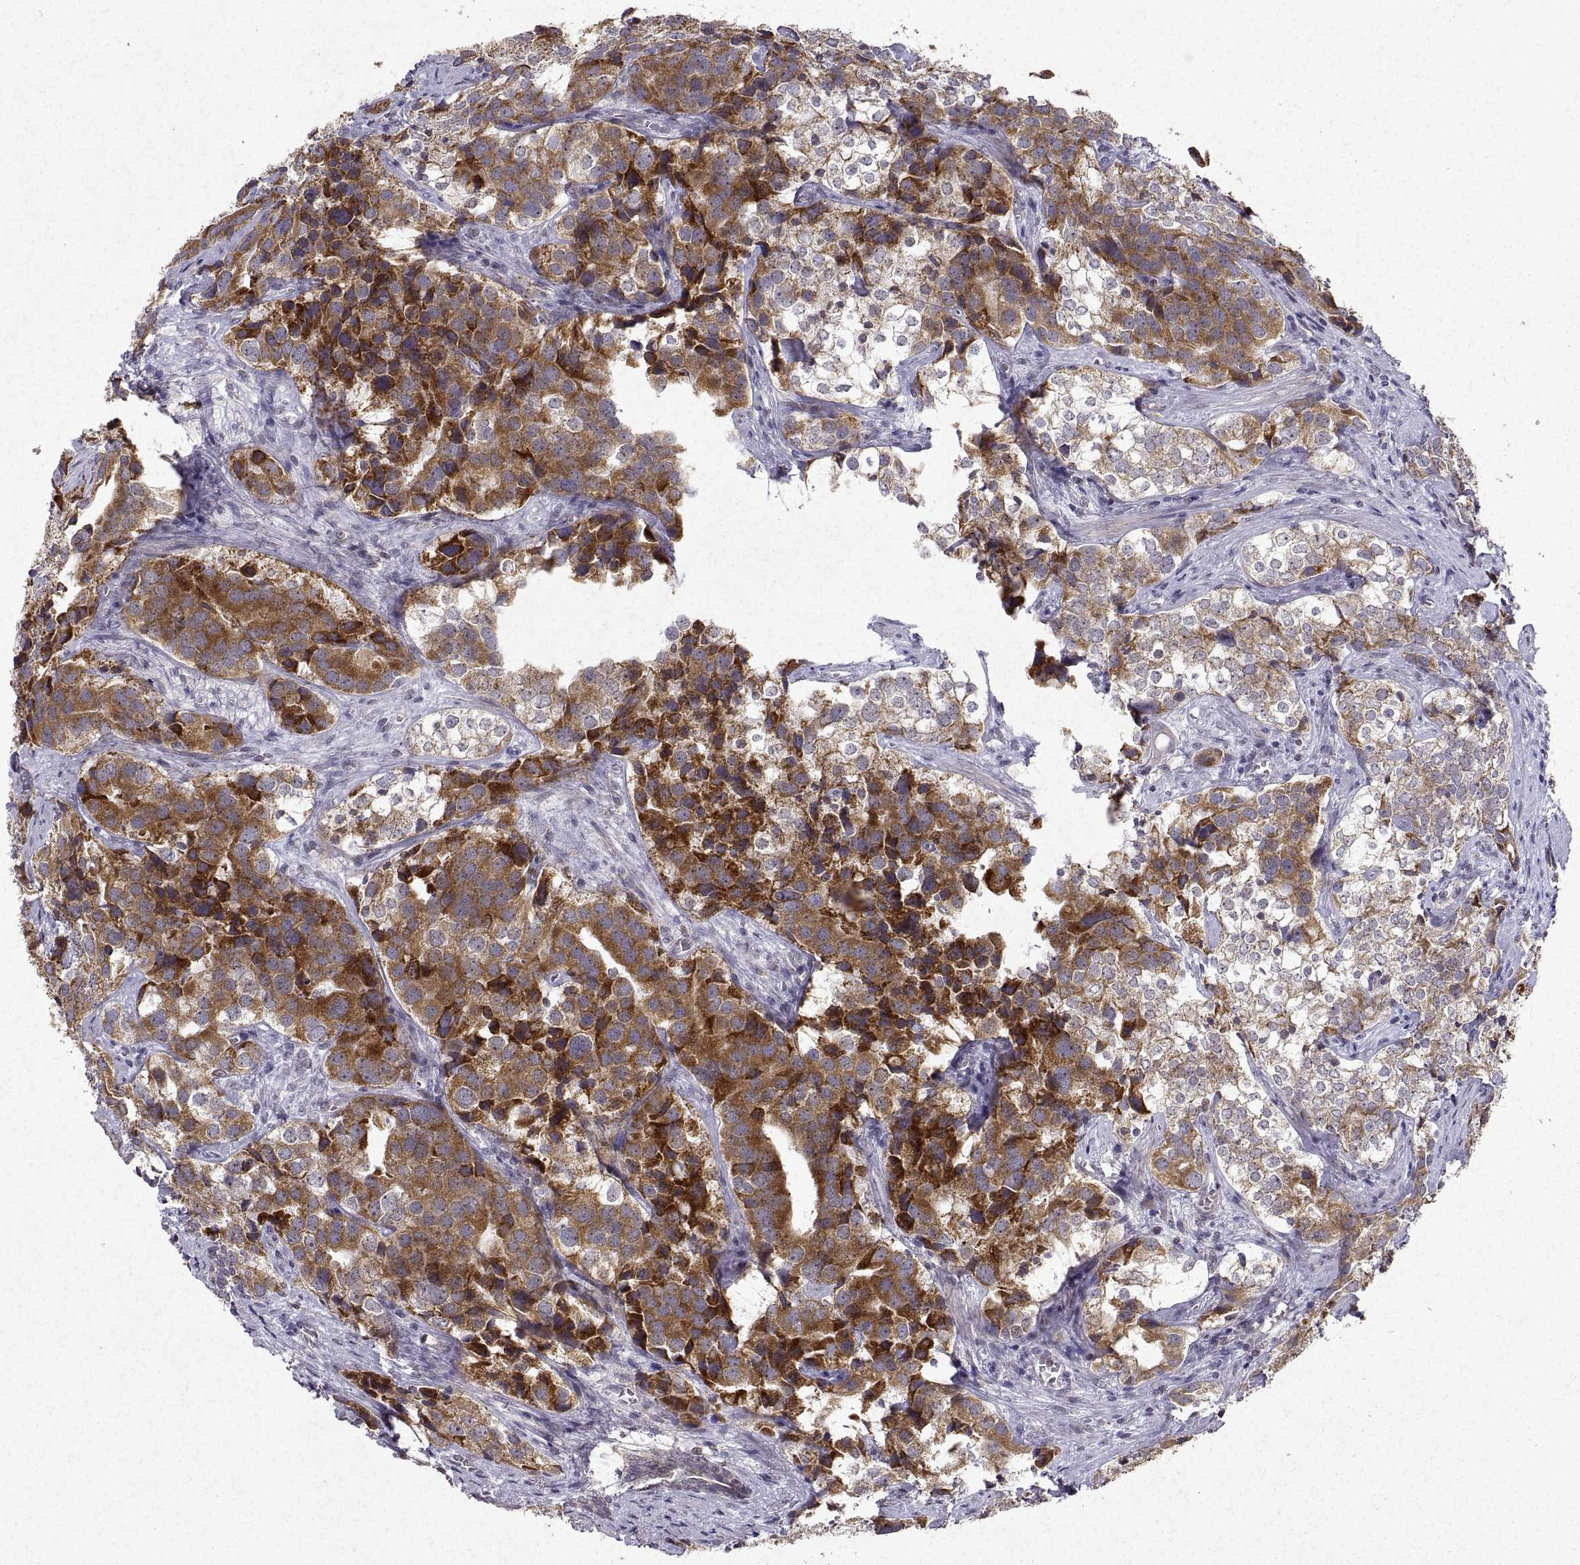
{"staining": {"intensity": "strong", "quantity": "25%-75%", "location": "cytoplasmic/membranous"}, "tissue": "prostate cancer", "cell_type": "Tumor cells", "image_type": "cancer", "snomed": [{"axis": "morphology", "description": "Adenocarcinoma, NOS"}, {"axis": "topography", "description": "Prostate and seminal vesicle, NOS"}], "caption": "Tumor cells display high levels of strong cytoplasmic/membranous positivity in about 25%-75% of cells in human prostate cancer (adenocarcinoma).", "gene": "MANBAL", "patient": {"sex": "male", "age": 63}}